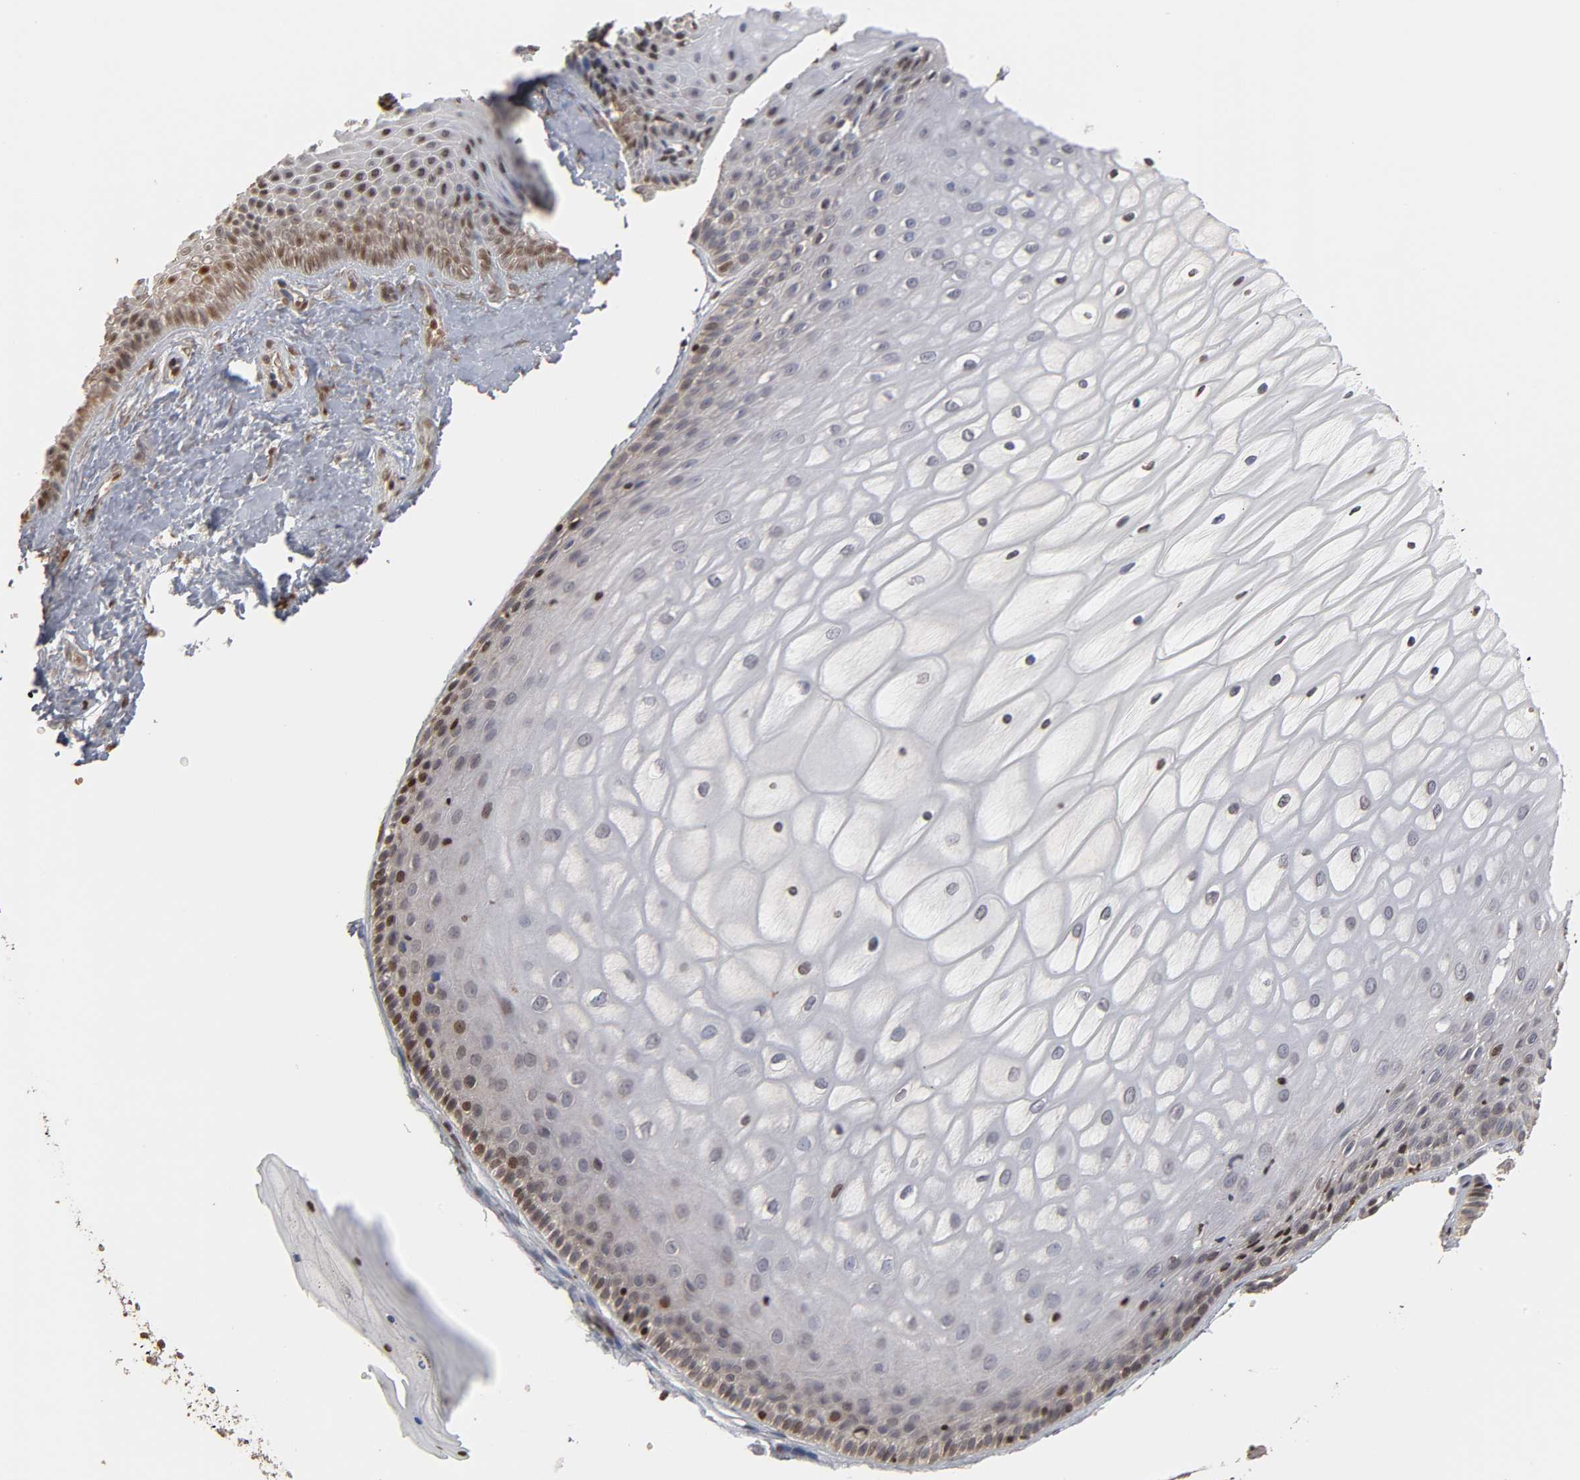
{"staining": {"intensity": "moderate", "quantity": "25%-75%", "location": "nuclear"}, "tissue": "cervix", "cell_type": "Glandular cells", "image_type": "normal", "snomed": [{"axis": "morphology", "description": "Normal tissue, NOS"}, {"axis": "topography", "description": "Cervix"}], "caption": "Immunohistochemistry (IHC) of normal cervix exhibits medium levels of moderate nuclear expression in approximately 25%-75% of glandular cells. The staining was performed using DAB (3,3'-diaminobenzidine) to visualize the protein expression in brown, while the nuclei were stained in blue with hematoxylin (Magnification: 20x).", "gene": "ZNF473", "patient": {"sex": "female", "age": 55}}